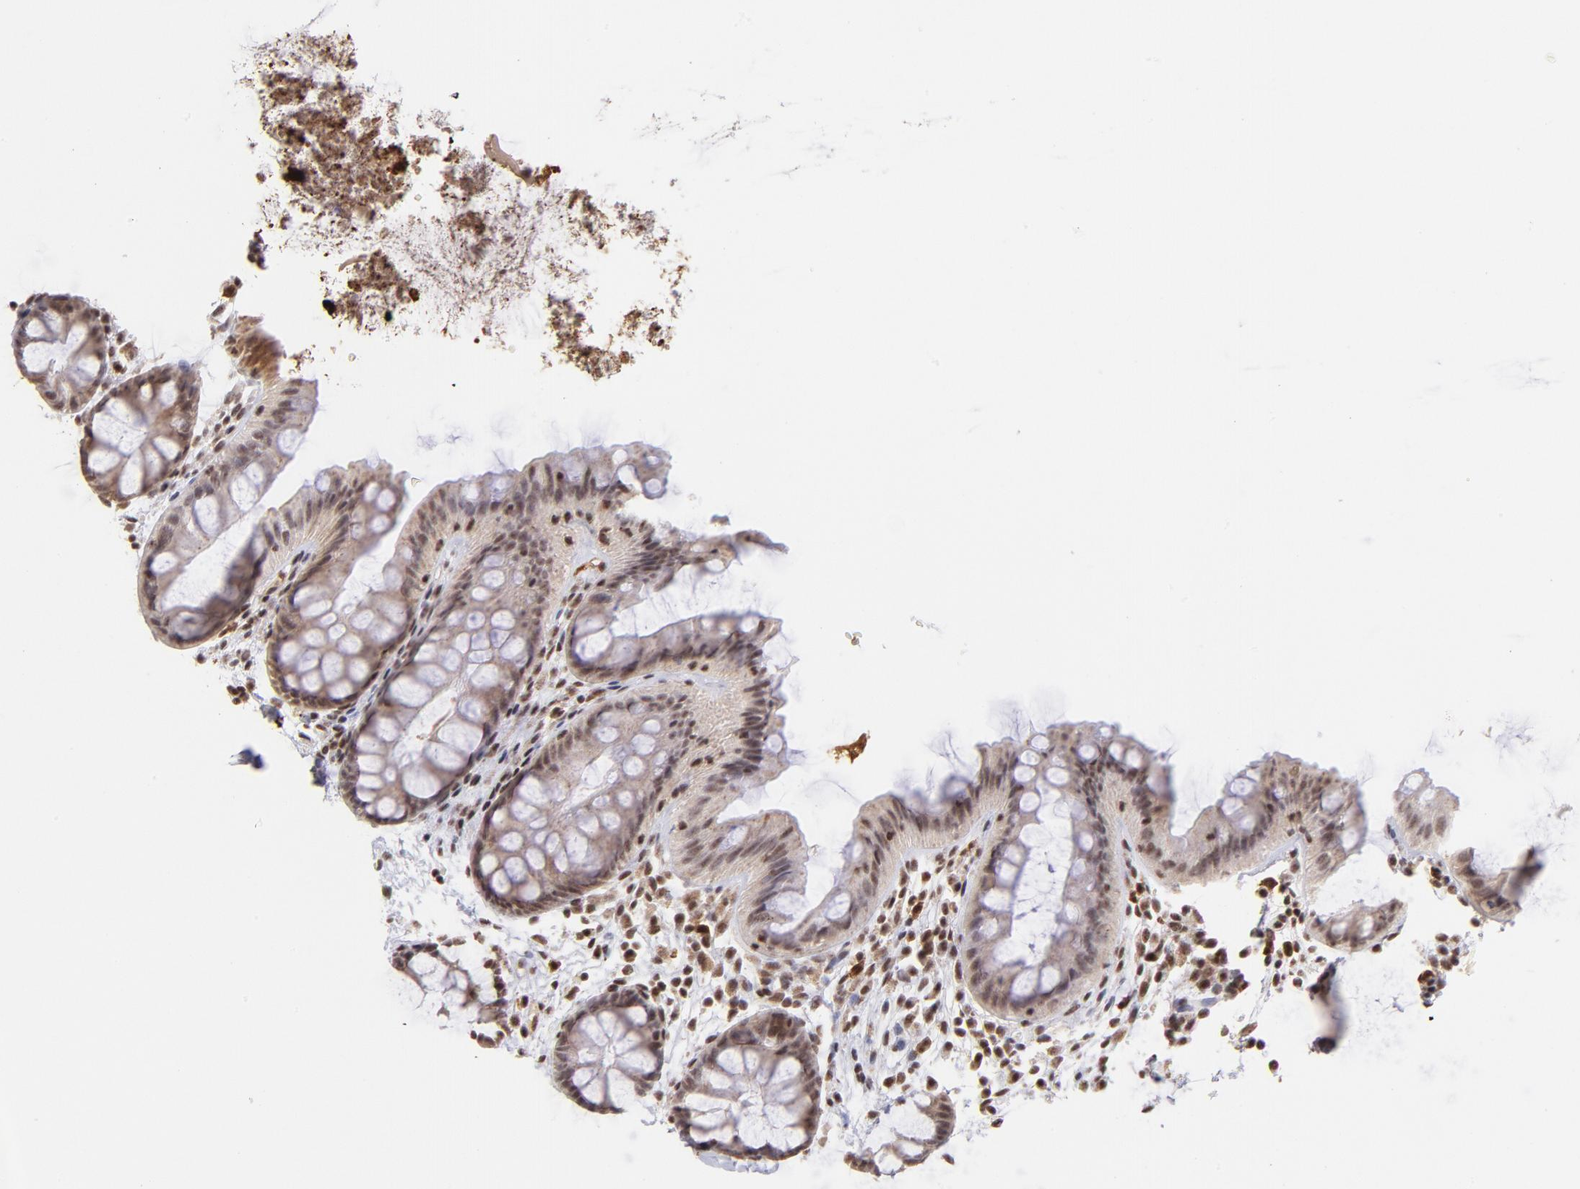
{"staining": {"intensity": "weak", "quantity": ">75%", "location": "nuclear"}, "tissue": "colon", "cell_type": "Endothelial cells", "image_type": "normal", "snomed": [{"axis": "morphology", "description": "Normal tissue, NOS"}, {"axis": "topography", "description": "Smooth muscle"}, {"axis": "topography", "description": "Colon"}], "caption": "Immunohistochemical staining of benign colon shows >75% levels of weak nuclear protein expression in about >75% of endothelial cells.", "gene": "ZFX", "patient": {"sex": "male", "age": 67}}